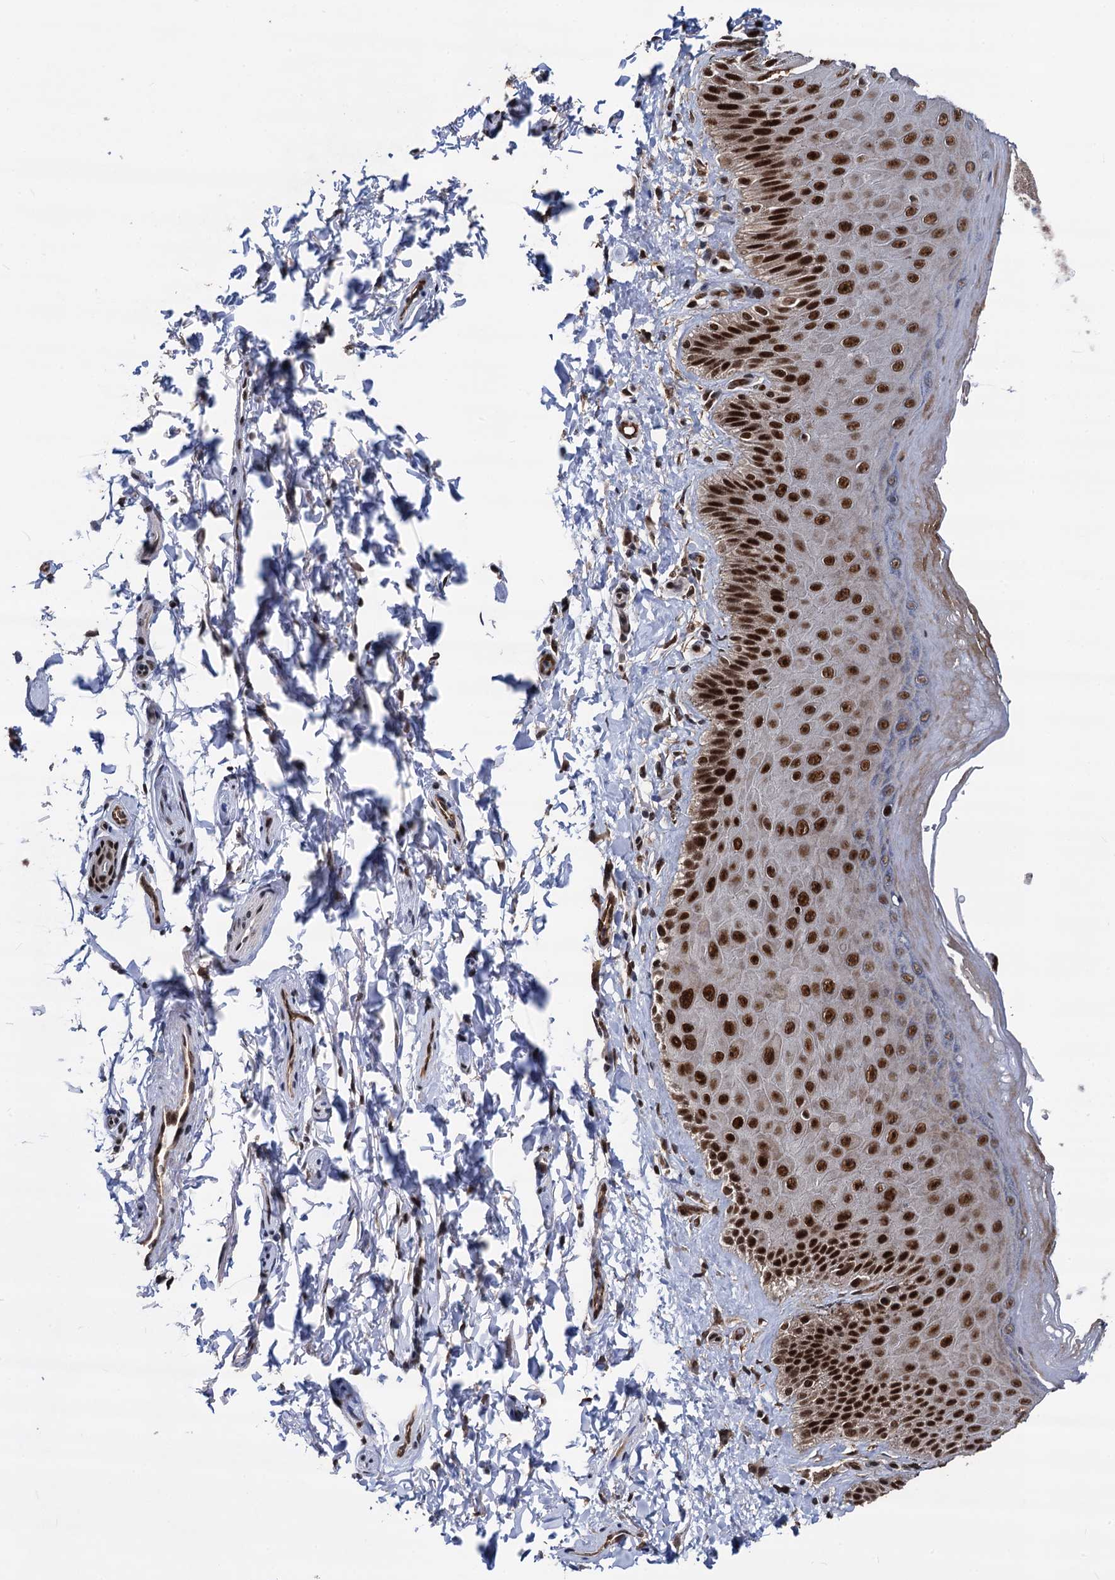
{"staining": {"intensity": "strong", "quantity": ">75%", "location": "nuclear"}, "tissue": "skin", "cell_type": "Epidermal cells", "image_type": "normal", "snomed": [{"axis": "morphology", "description": "Normal tissue, NOS"}, {"axis": "topography", "description": "Anal"}], "caption": "A histopathology image showing strong nuclear staining in approximately >75% of epidermal cells in normal skin, as visualized by brown immunohistochemical staining.", "gene": "GALNT11", "patient": {"sex": "male", "age": 44}}